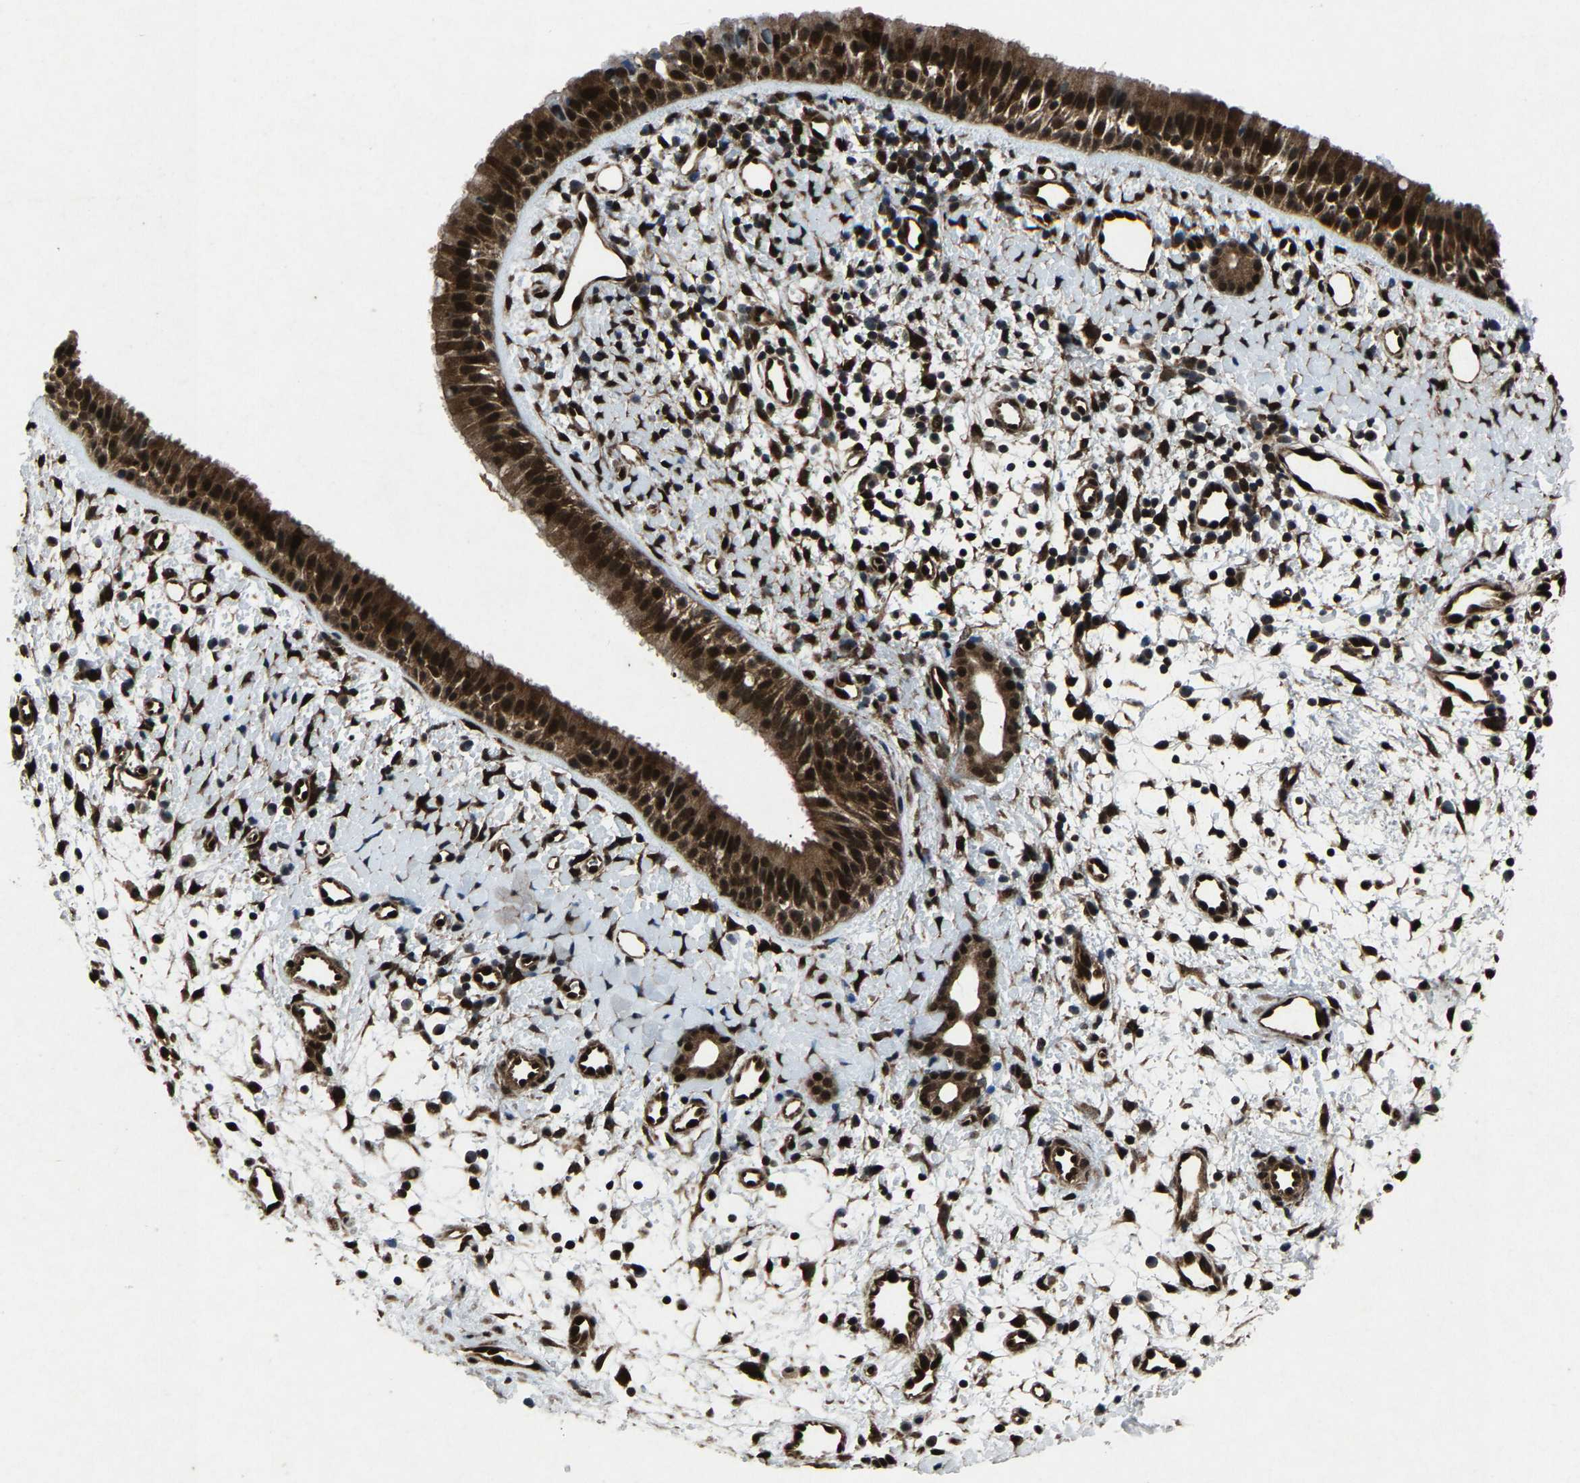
{"staining": {"intensity": "strong", "quantity": ">75%", "location": "cytoplasmic/membranous,nuclear"}, "tissue": "nasopharynx", "cell_type": "Respiratory epithelial cells", "image_type": "normal", "snomed": [{"axis": "morphology", "description": "Normal tissue, NOS"}, {"axis": "topography", "description": "Nasopharynx"}], "caption": "This is a micrograph of immunohistochemistry (IHC) staining of normal nasopharynx, which shows strong staining in the cytoplasmic/membranous,nuclear of respiratory epithelial cells.", "gene": "ATXN3", "patient": {"sex": "male", "age": 22}}